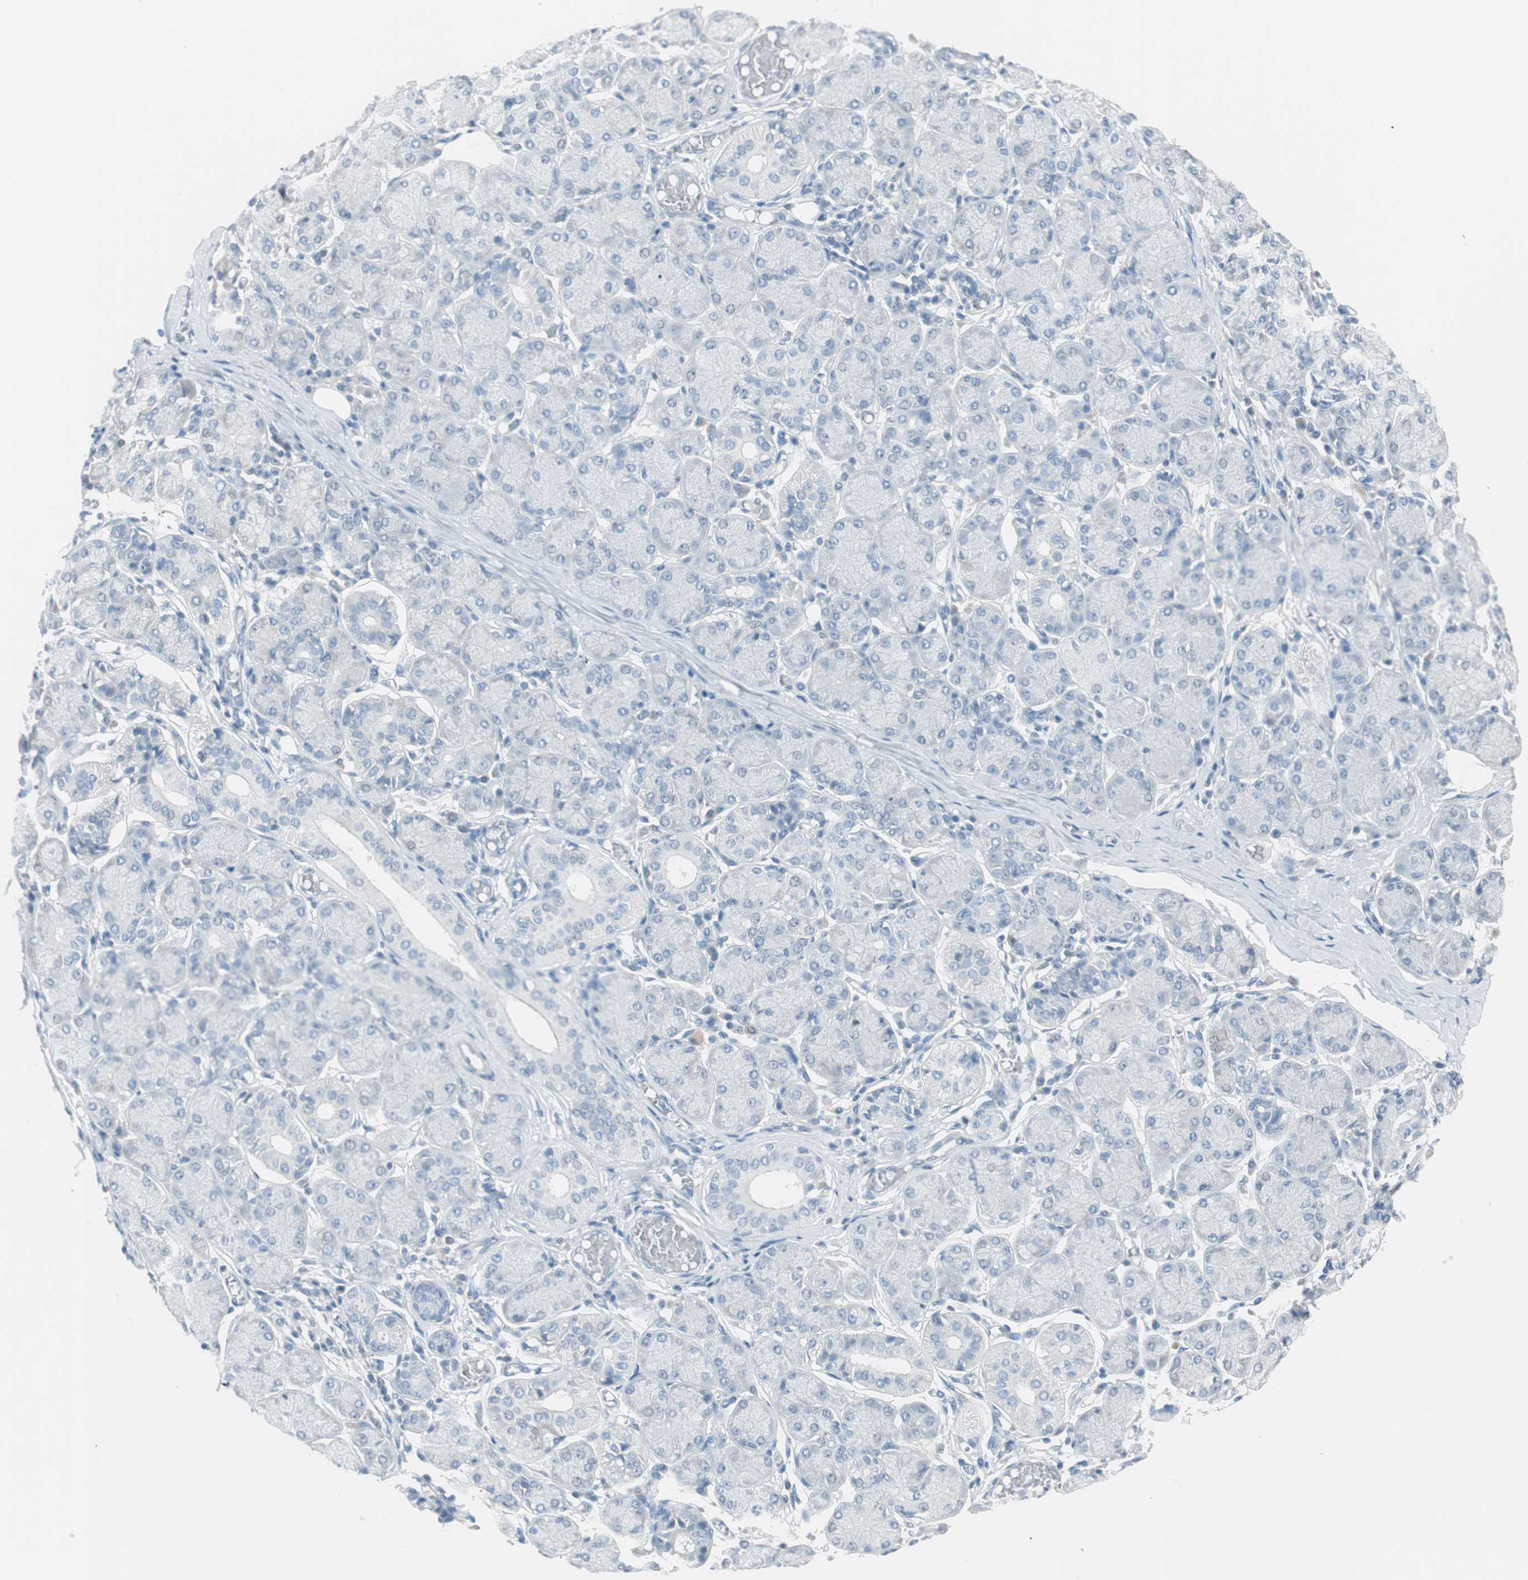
{"staining": {"intensity": "negative", "quantity": "none", "location": "none"}, "tissue": "salivary gland", "cell_type": "Glandular cells", "image_type": "normal", "snomed": [{"axis": "morphology", "description": "Normal tissue, NOS"}, {"axis": "topography", "description": "Salivary gland"}], "caption": "Histopathology image shows no protein positivity in glandular cells of unremarkable salivary gland.", "gene": "ITLN2", "patient": {"sex": "female", "age": 24}}